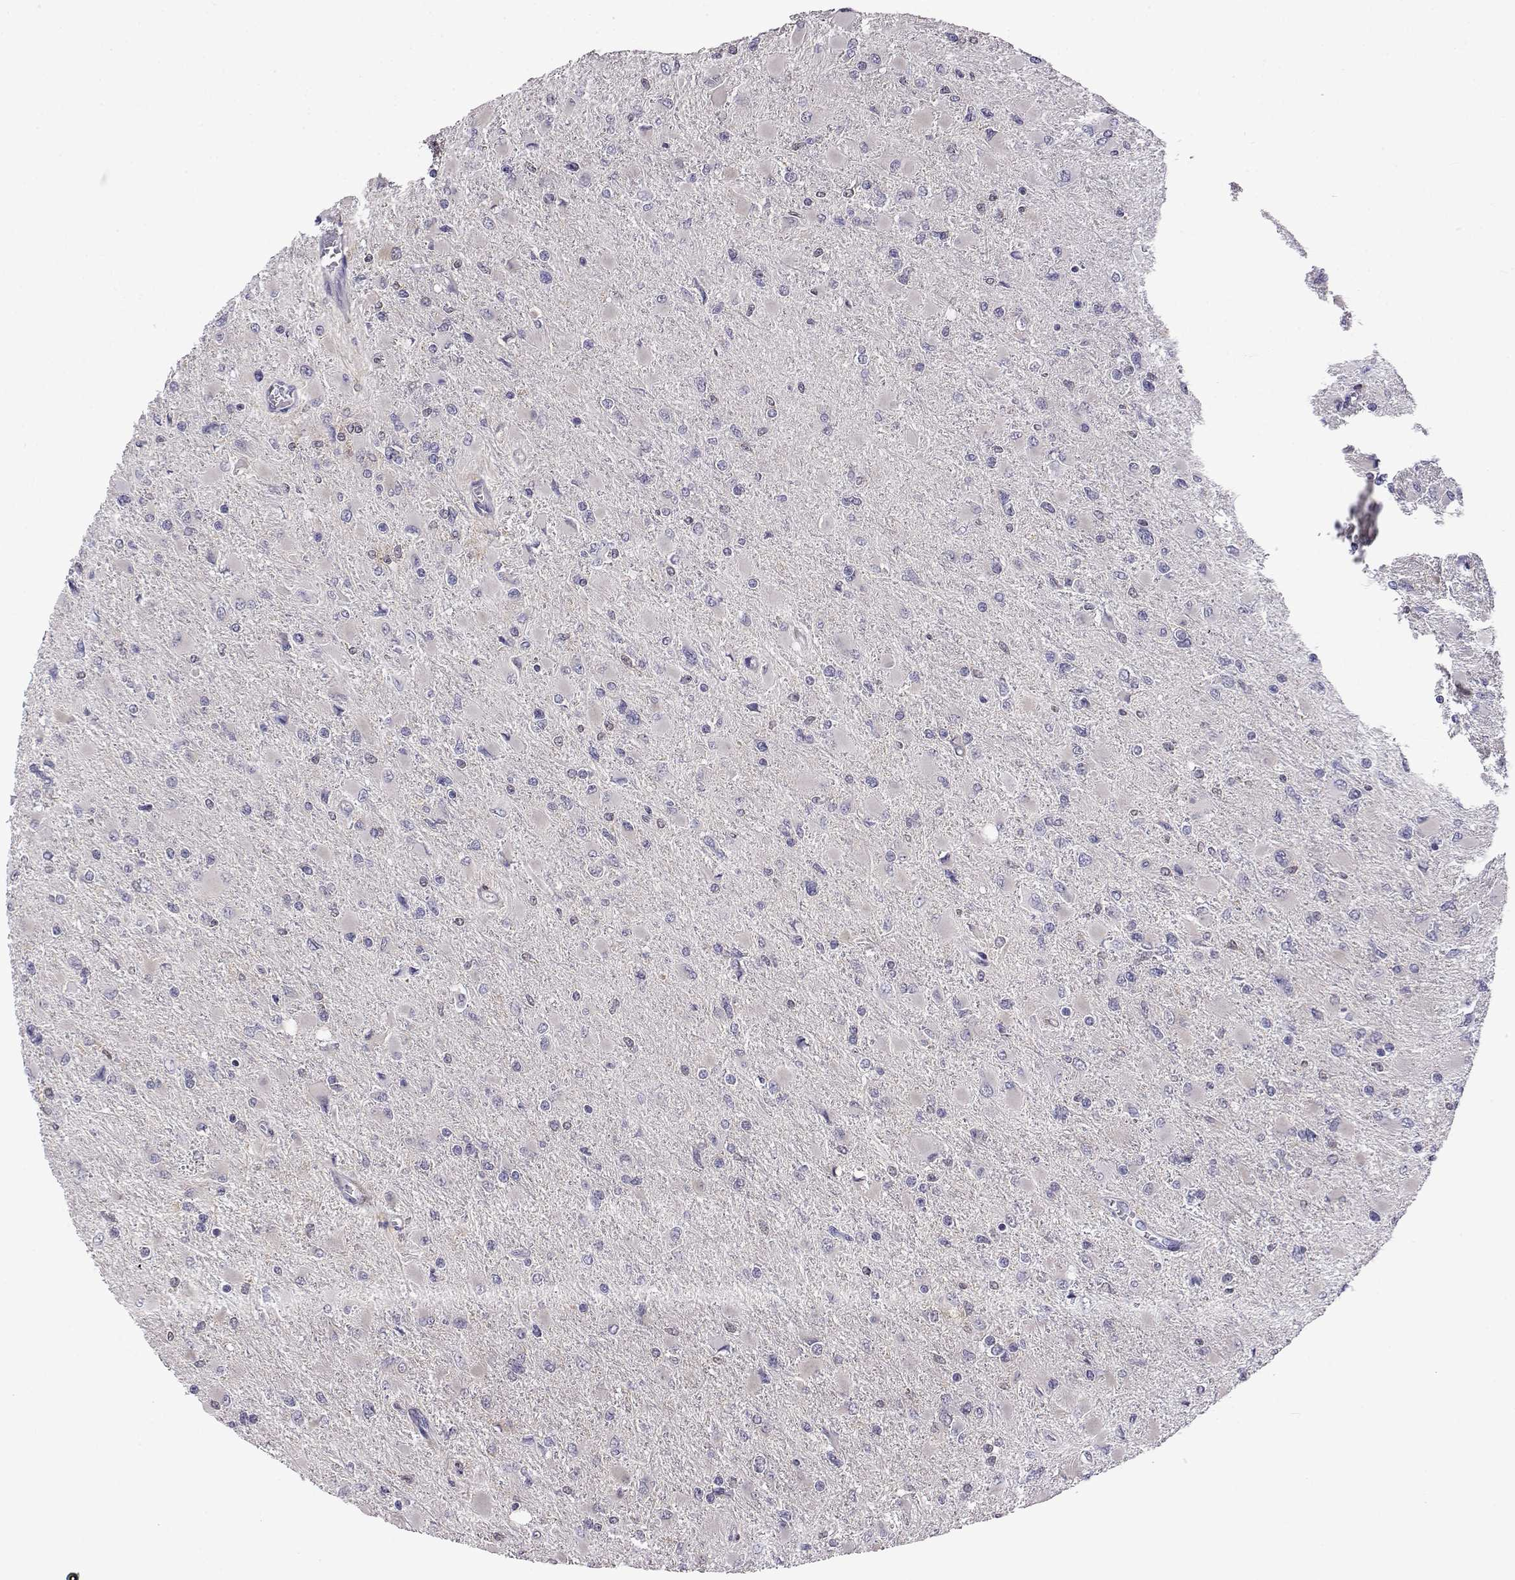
{"staining": {"intensity": "negative", "quantity": "none", "location": "none"}, "tissue": "glioma", "cell_type": "Tumor cells", "image_type": "cancer", "snomed": [{"axis": "morphology", "description": "Glioma, malignant, High grade"}, {"axis": "topography", "description": "Cerebral cortex"}], "caption": "Tumor cells are negative for brown protein staining in high-grade glioma (malignant).", "gene": "AKR1B1", "patient": {"sex": "female", "age": 36}}